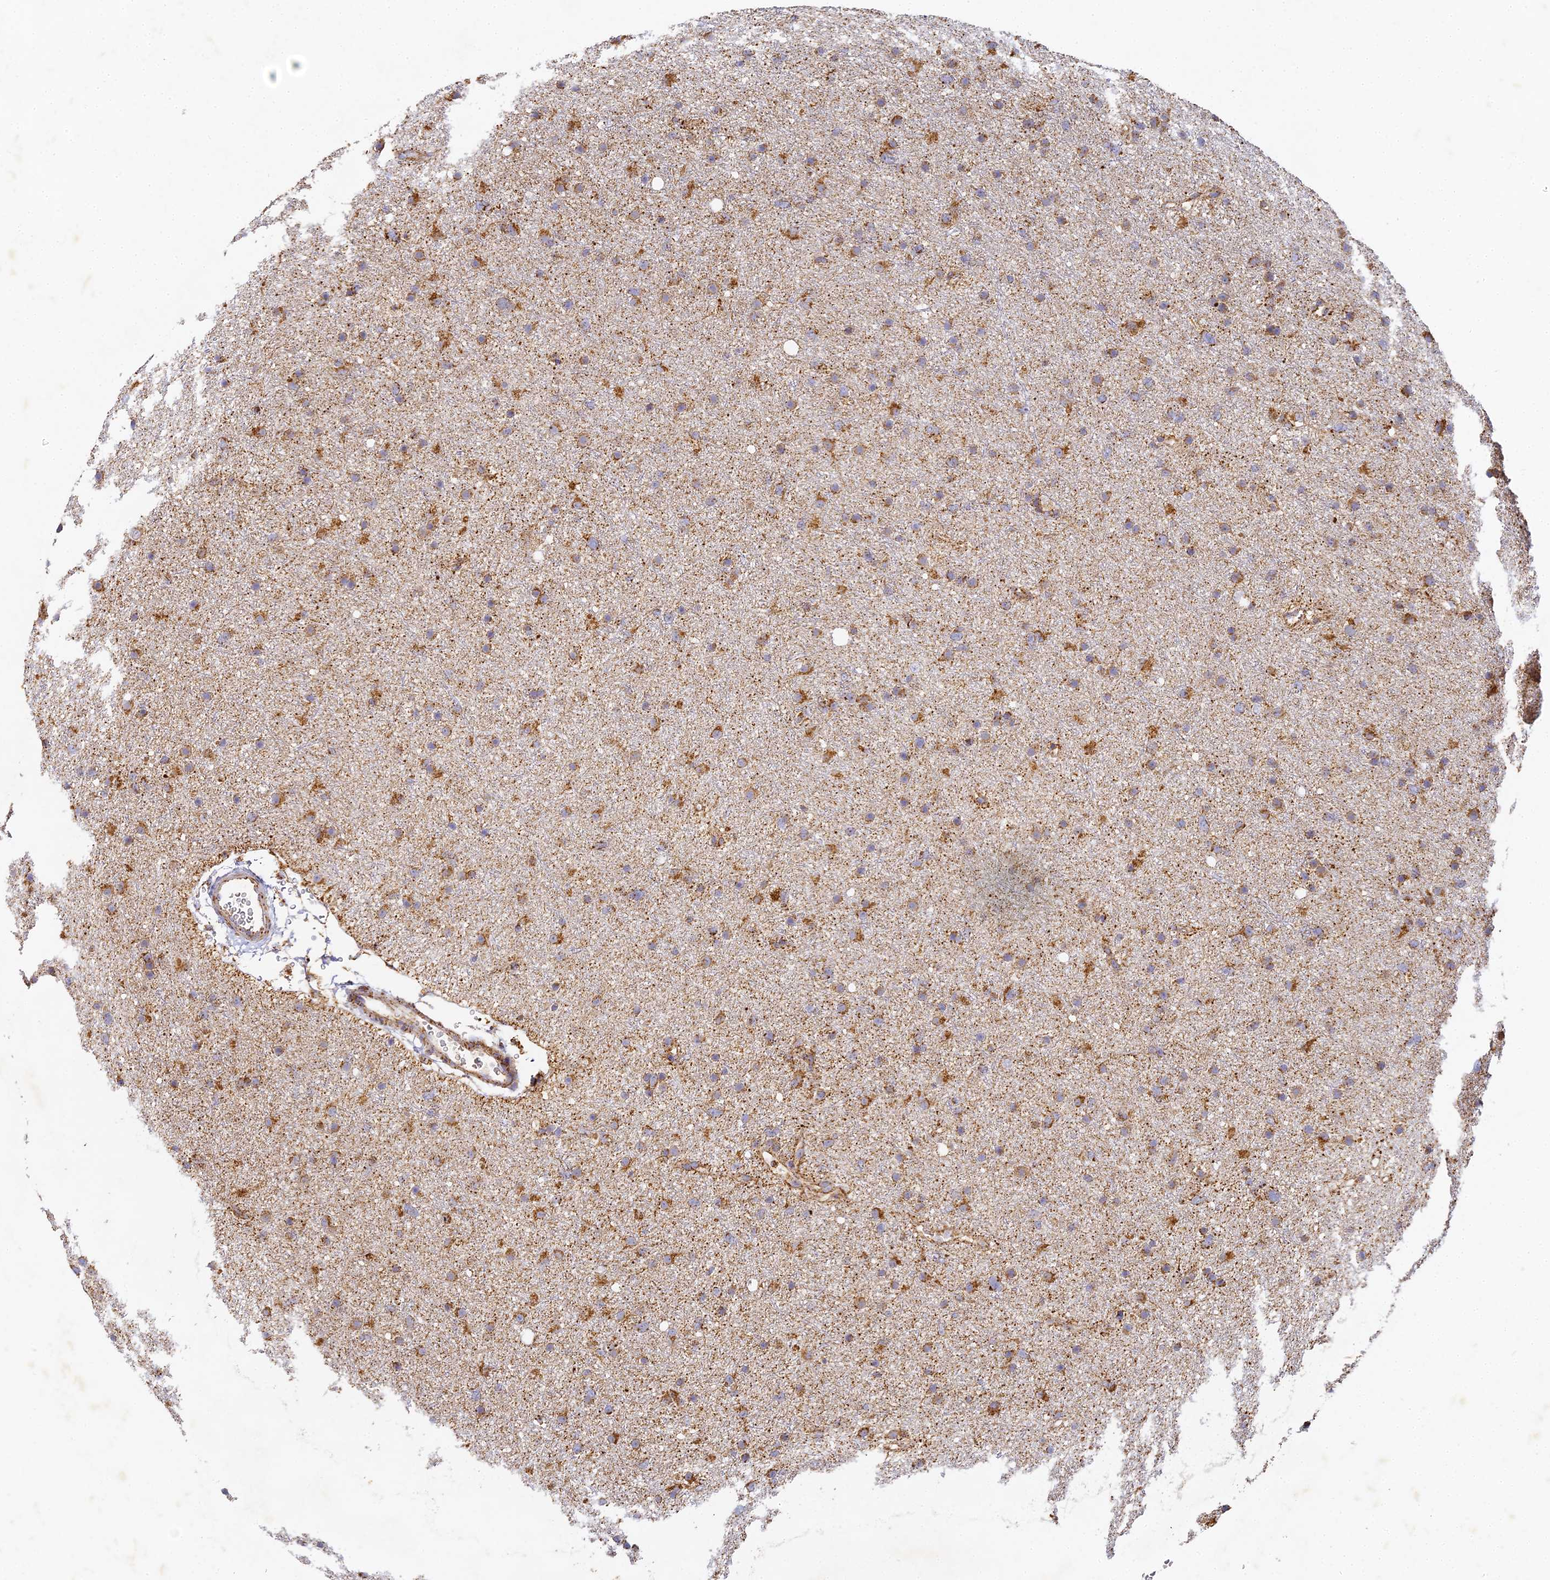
{"staining": {"intensity": "moderate", "quantity": ">75%", "location": "cytoplasmic/membranous"}, "tissue": "glioma", "cell_type": "Tumor cells", "image_type": "cancer", "snomed": [{"axis": "morphology", "description": "Glioma, malignant, Low grade"}, {"axis": "topography", "description": "Cerebral cortex"}], "caption": "Human glioma stained with a protein marker reveals moderate staining in tumor cells.", "gene": "DONSON", "patient": {"sex": "female", "age": 39}}